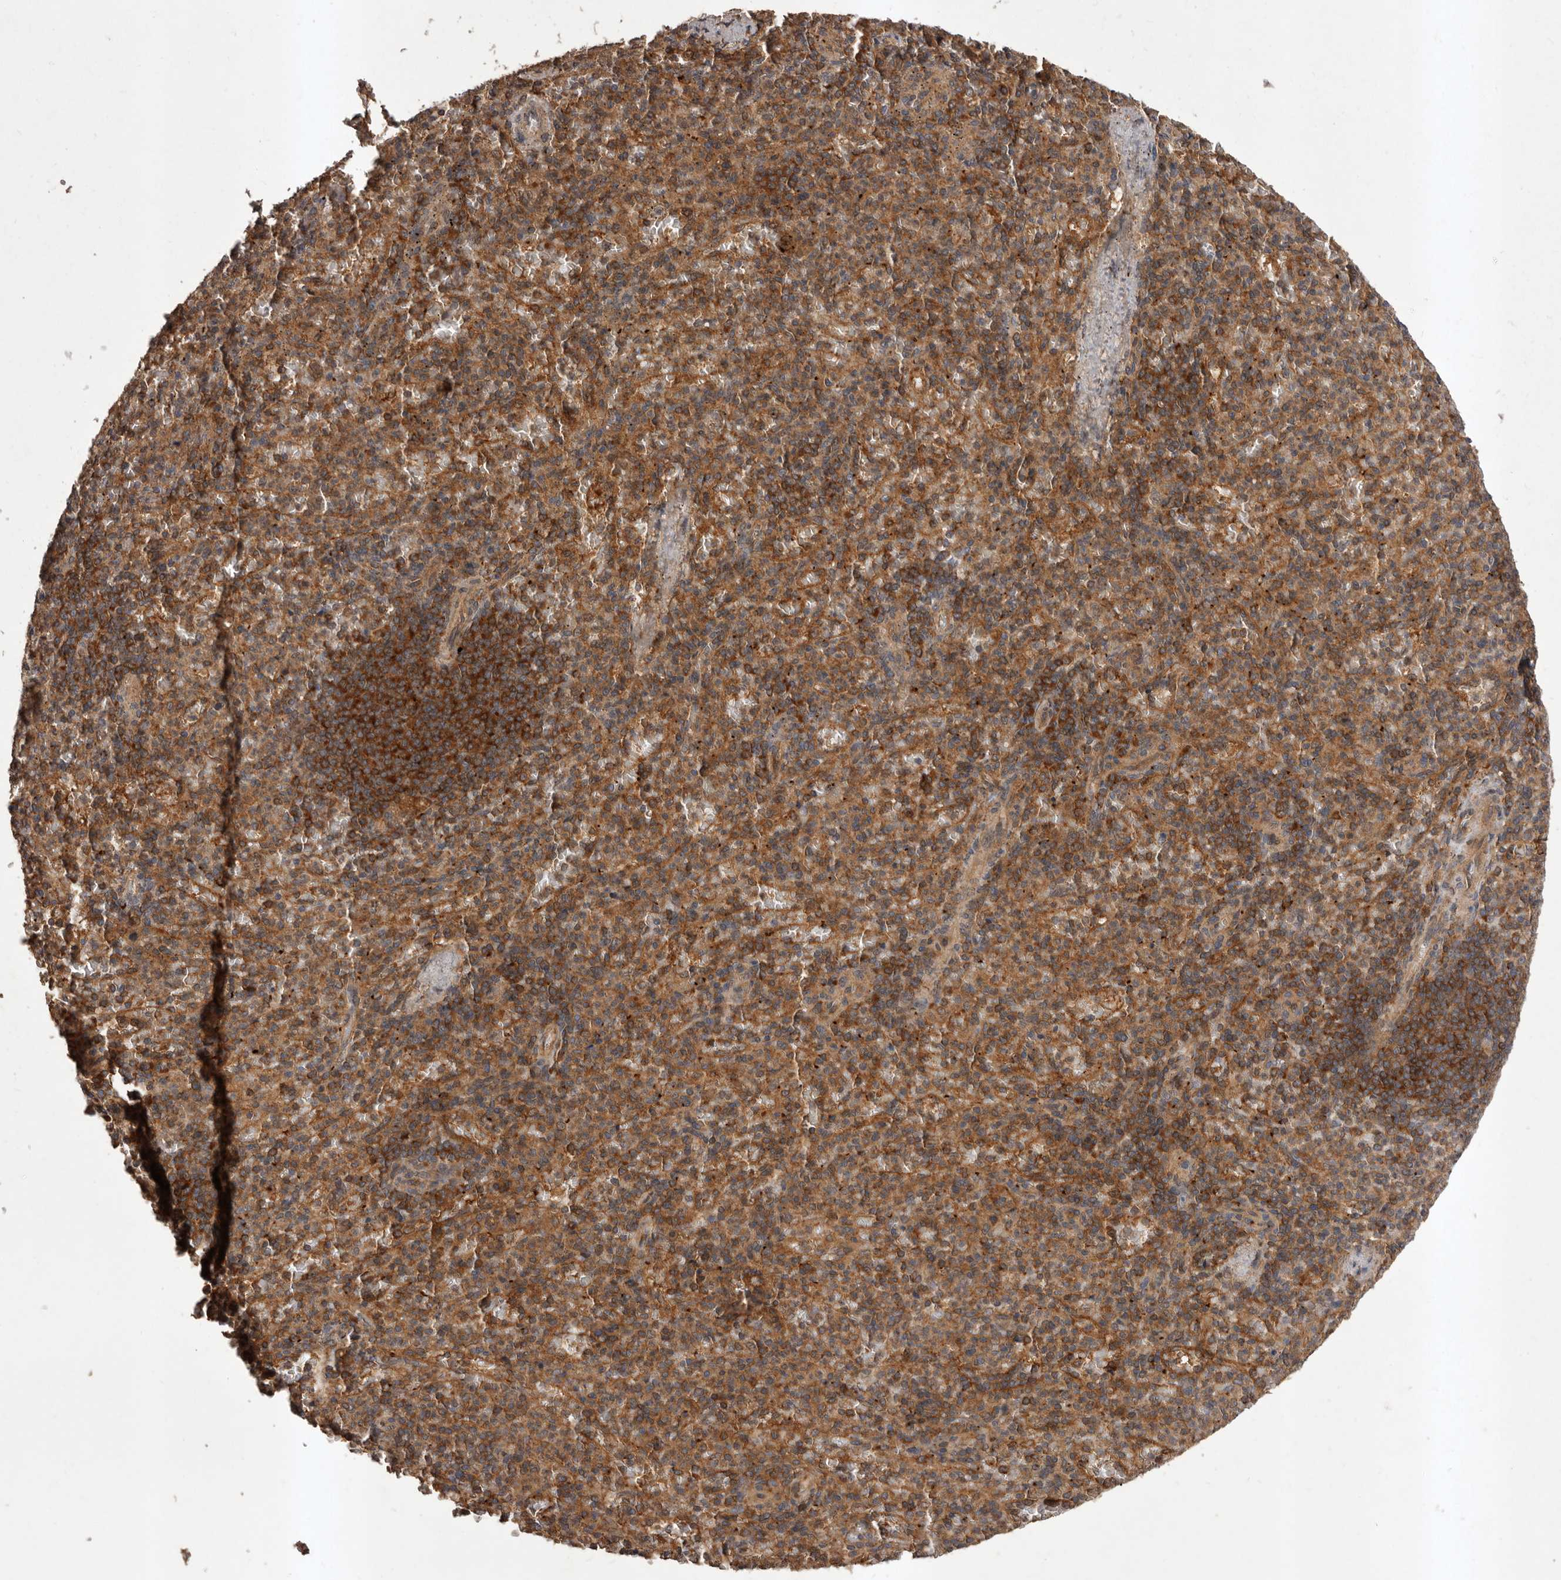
{"staining": {"intensity": "moderate", "quantity": ">75%", "location": "cytoplasmic/membranous"}, "tissue": "spleen", "cell_type": "Cells in red pulp", "image_type": "normal", "snomed": [{"axis": "morphology", "description": "Normal tissue, NOS"}, {"axis": "topography", "description": "Spleen"}], "caption": "Immunohistochemistry (DAB) staining of unremarkable human spleen reveals moderate cytoplasmic/membranous protein expression in about >75% of cells in red pulp.", "gene": "SLC22A3", "patient": {"sex": "female", "age": 74}}